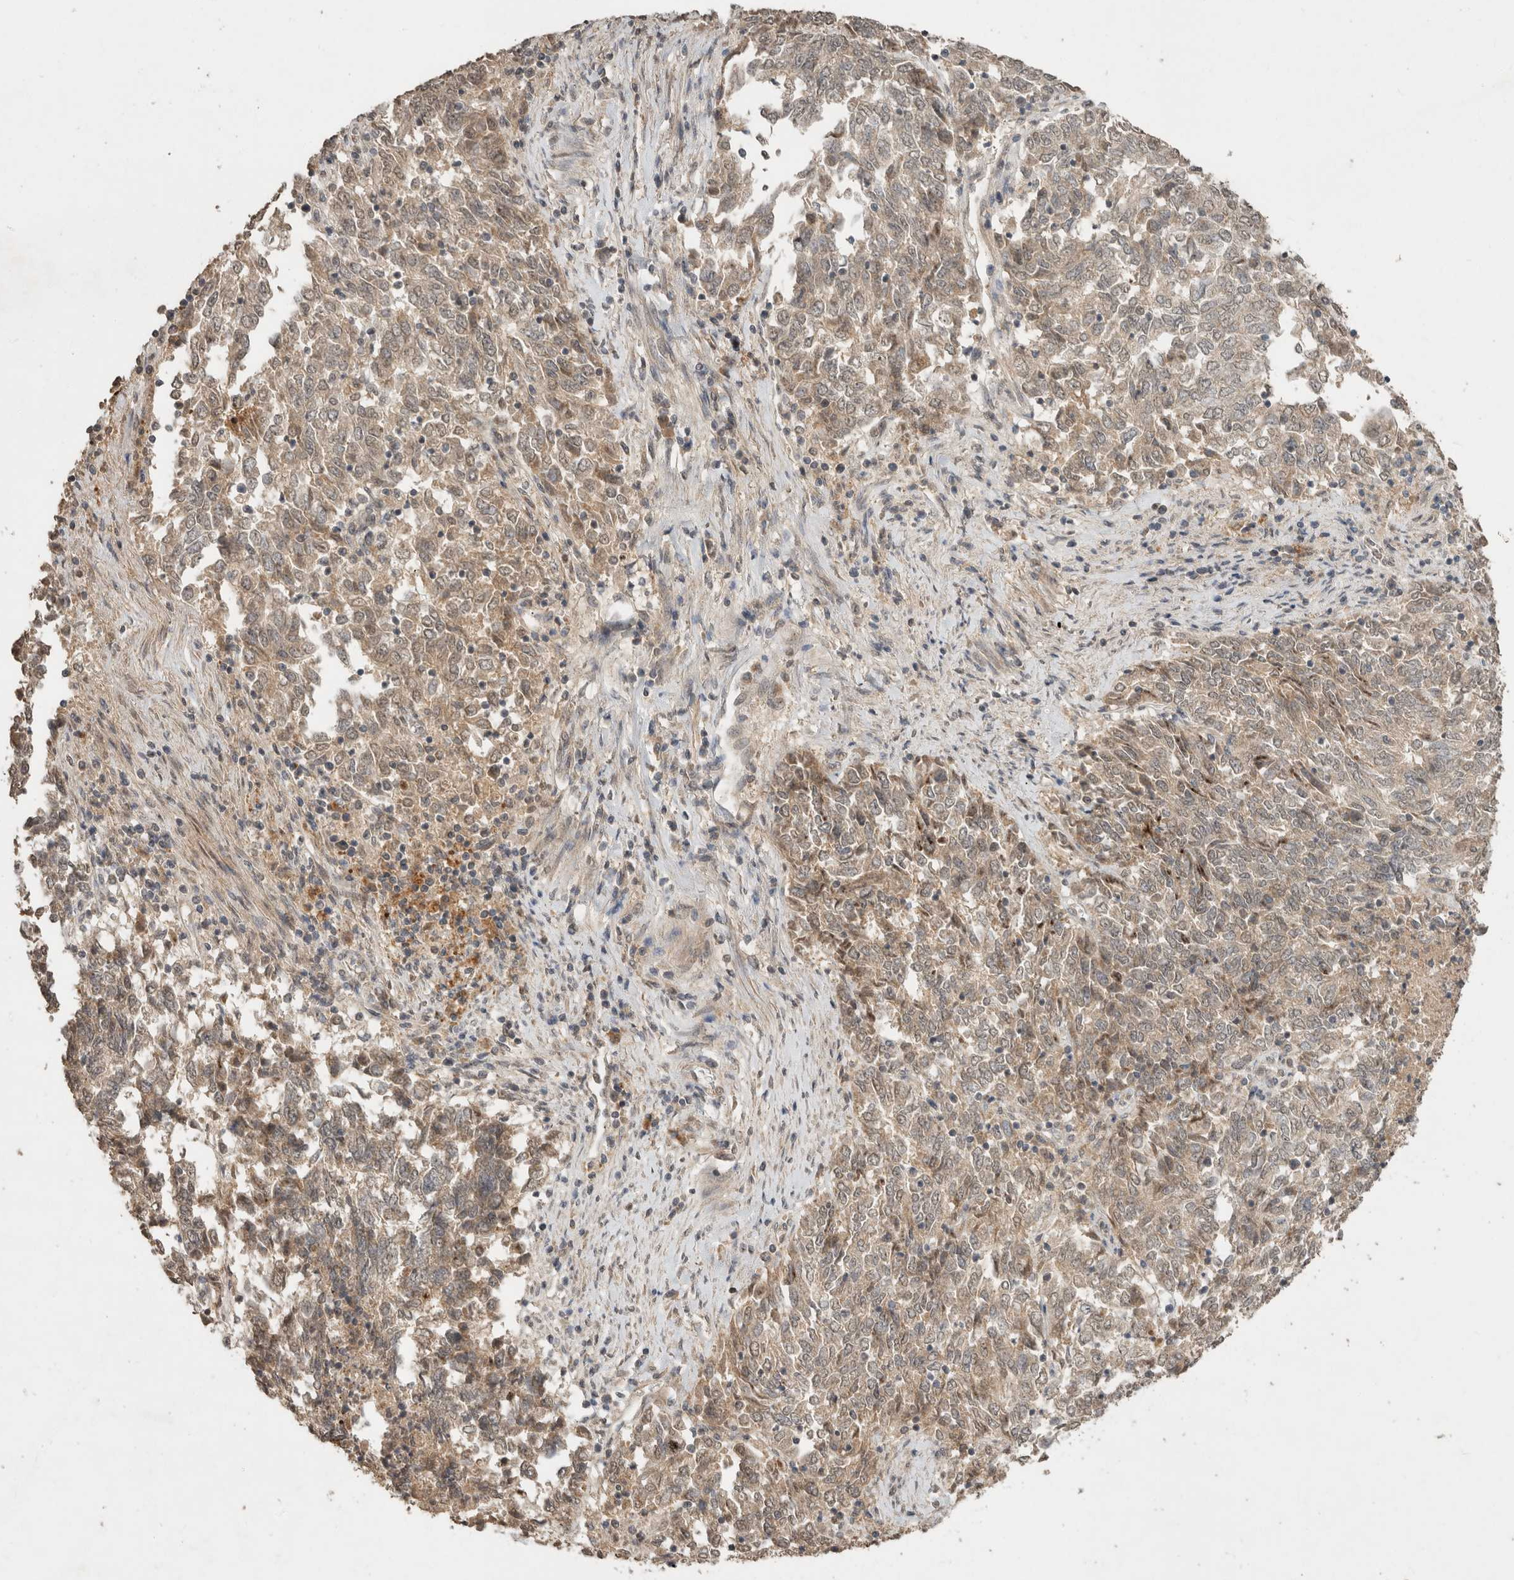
{"staining": {"intensity": "weak", "quantity": ">75%", "location": "cytoplasmic/membranous"}, "tissue": "endometrial cancer", "cell_type": "Tumor cells", "image_type": "cancer", "snomed": [{"axis": "morphology", "description": "Adenocarcinoma, NOS"}, {"axis": "topography", "description": "Endometrium"}], "caption": "Approximately >75% of tumor cells in human endometrial cancer reveal weak cytoplasmic/membranous protein staining as visualized by brown immunohistochemical staining.", "gene": "FAM3A", "patient": {"sex": "female", "age": 80}}